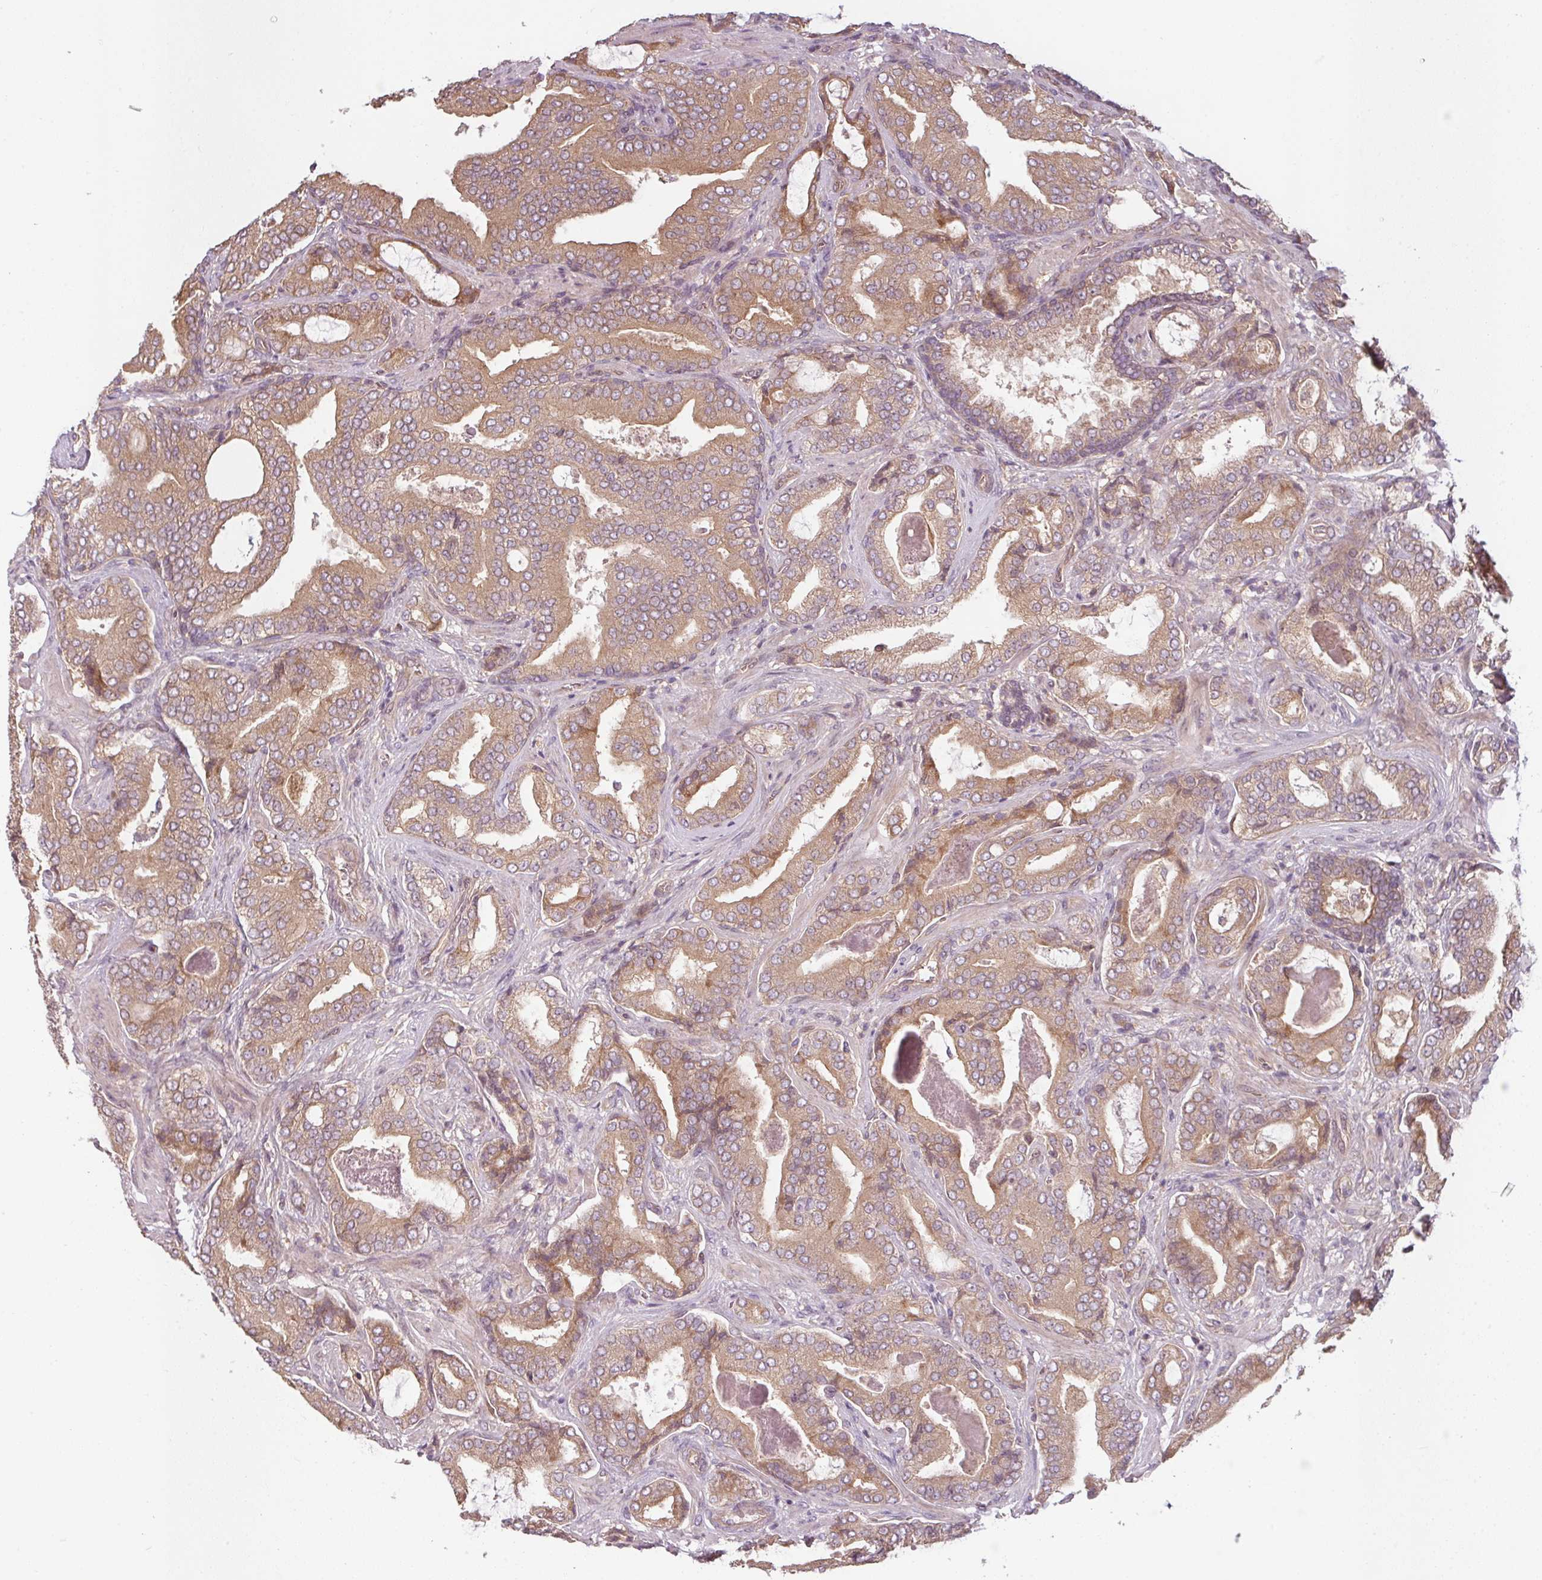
{"staining": {"intensity": "moderate", "quantity": ">75%", "location": "cytoplasmic/membranous"}, "tissue": "prostate cancer", "cell_type": "Tumor cells", "image_type": "cancer", "snomed": [{"axis": "morphology", "description": "Adenocarcinoma, High grade"}, {"axis": "topography", "description": "Prostate"}], "caption": "Immunohistochemical staining of human prostate adenocarcinoma (high-grade) demonstrates medium levels of moderate cytoplasmic/membranous protein positivity in about >75% of tumor cells. The protein is shown in brown color, while the nuclei are stained blue.", "gene": "RNF31", "patient": {"sex": "male", "age": 68}}